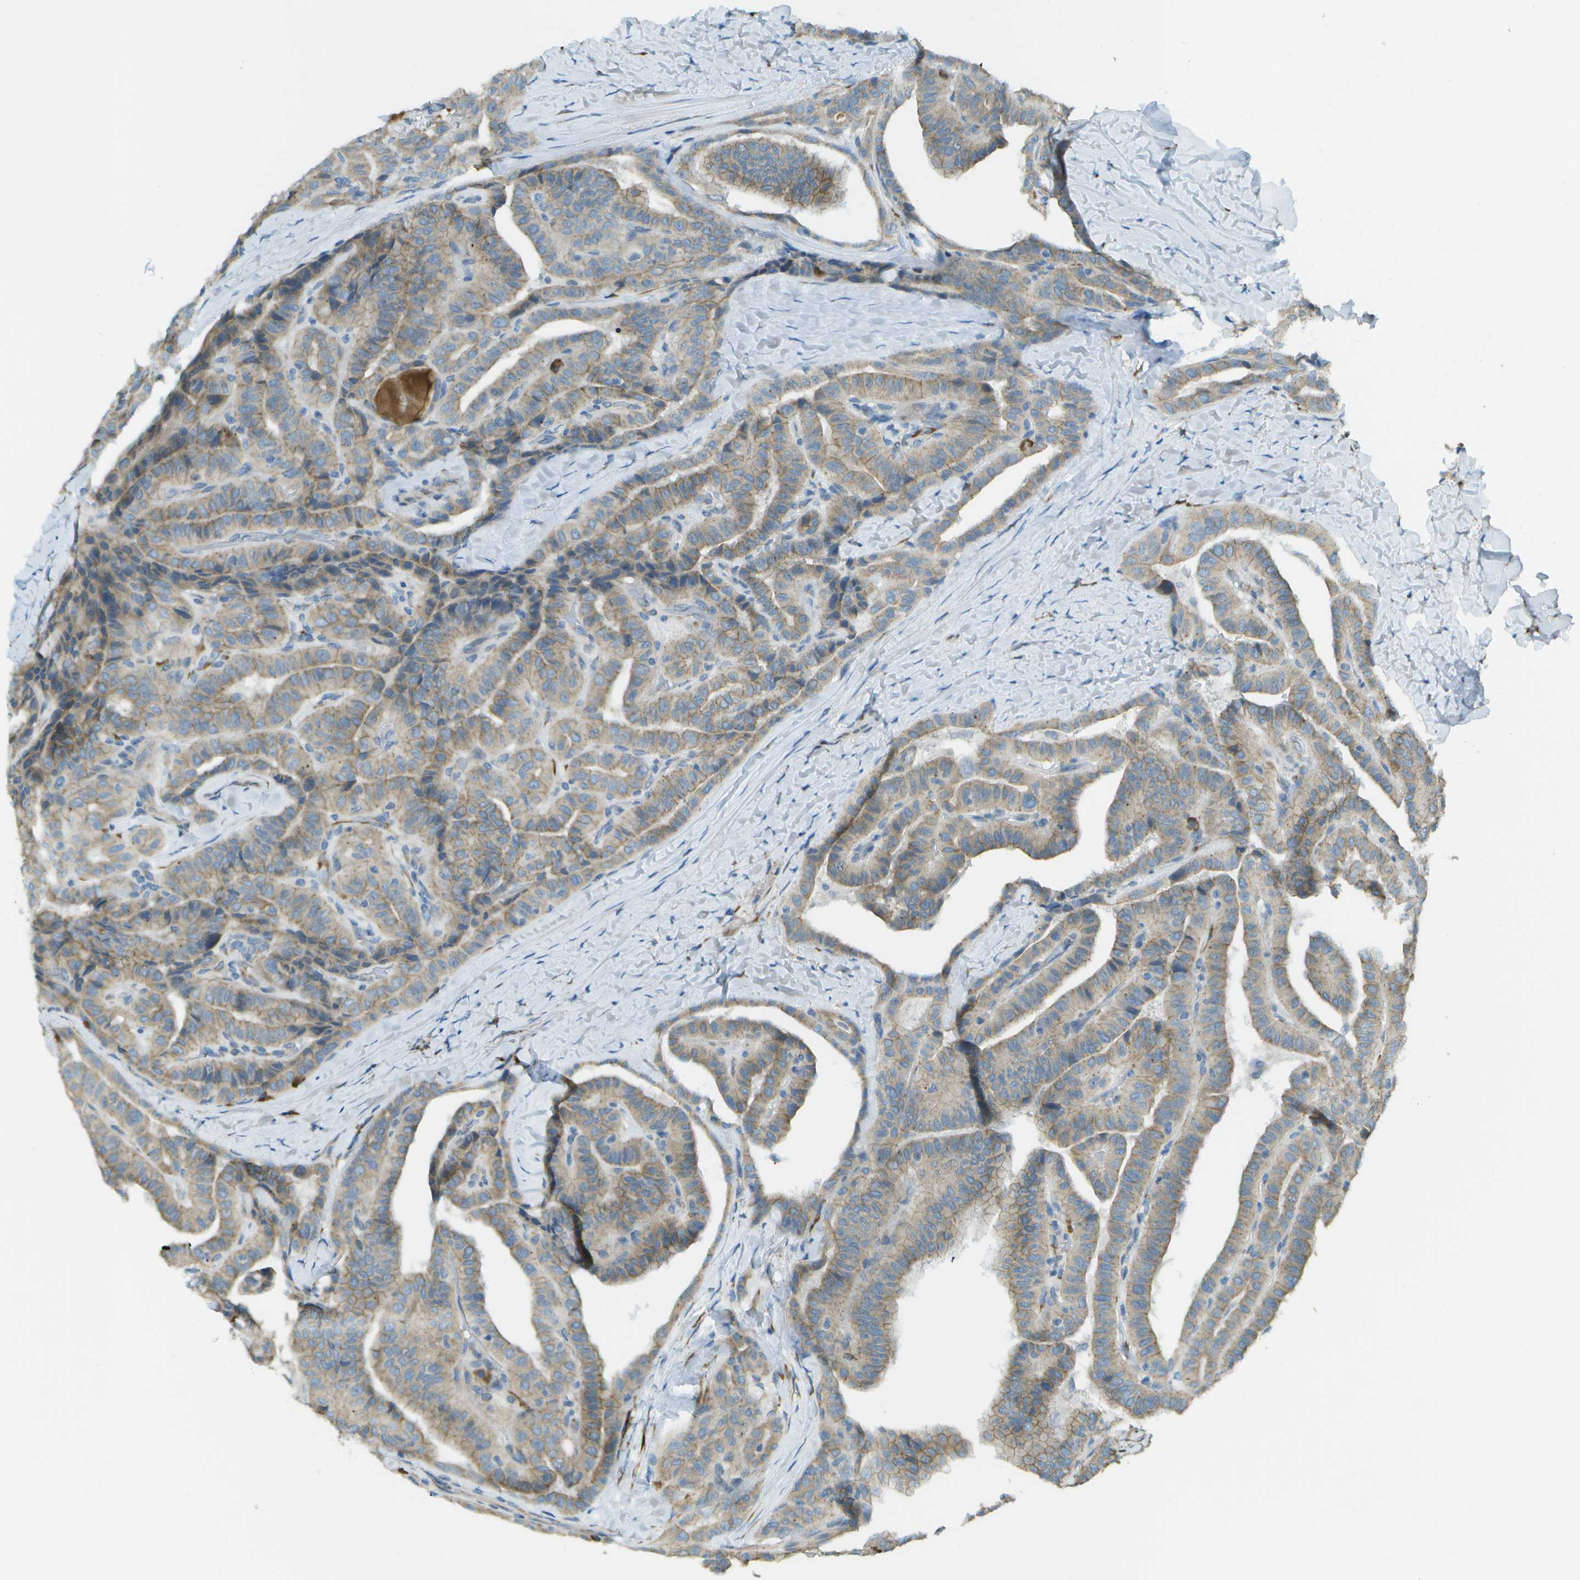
{"staining": {"intensity": "weak", "quantity": ">75%", "location": "cytoplasmic/membranous"}, "tissue": "thyroid cancer", "cell_type": "Tumor cells", "image_type": "cancer", "snomed": [{"axis": "morphology", "description": "Papillary adenocarcinoma, NOS"}, {"axis": "topography", "description": "Thyroid gland"}], "caption": "Thyroid cancer stained for a protein (brown) demonstrates weak cytoplasmic/membranous positive staining in approximately >75% of tumor cells.", "gene": "KCTD3", "patient": {"sex": "male", "age": 77}}